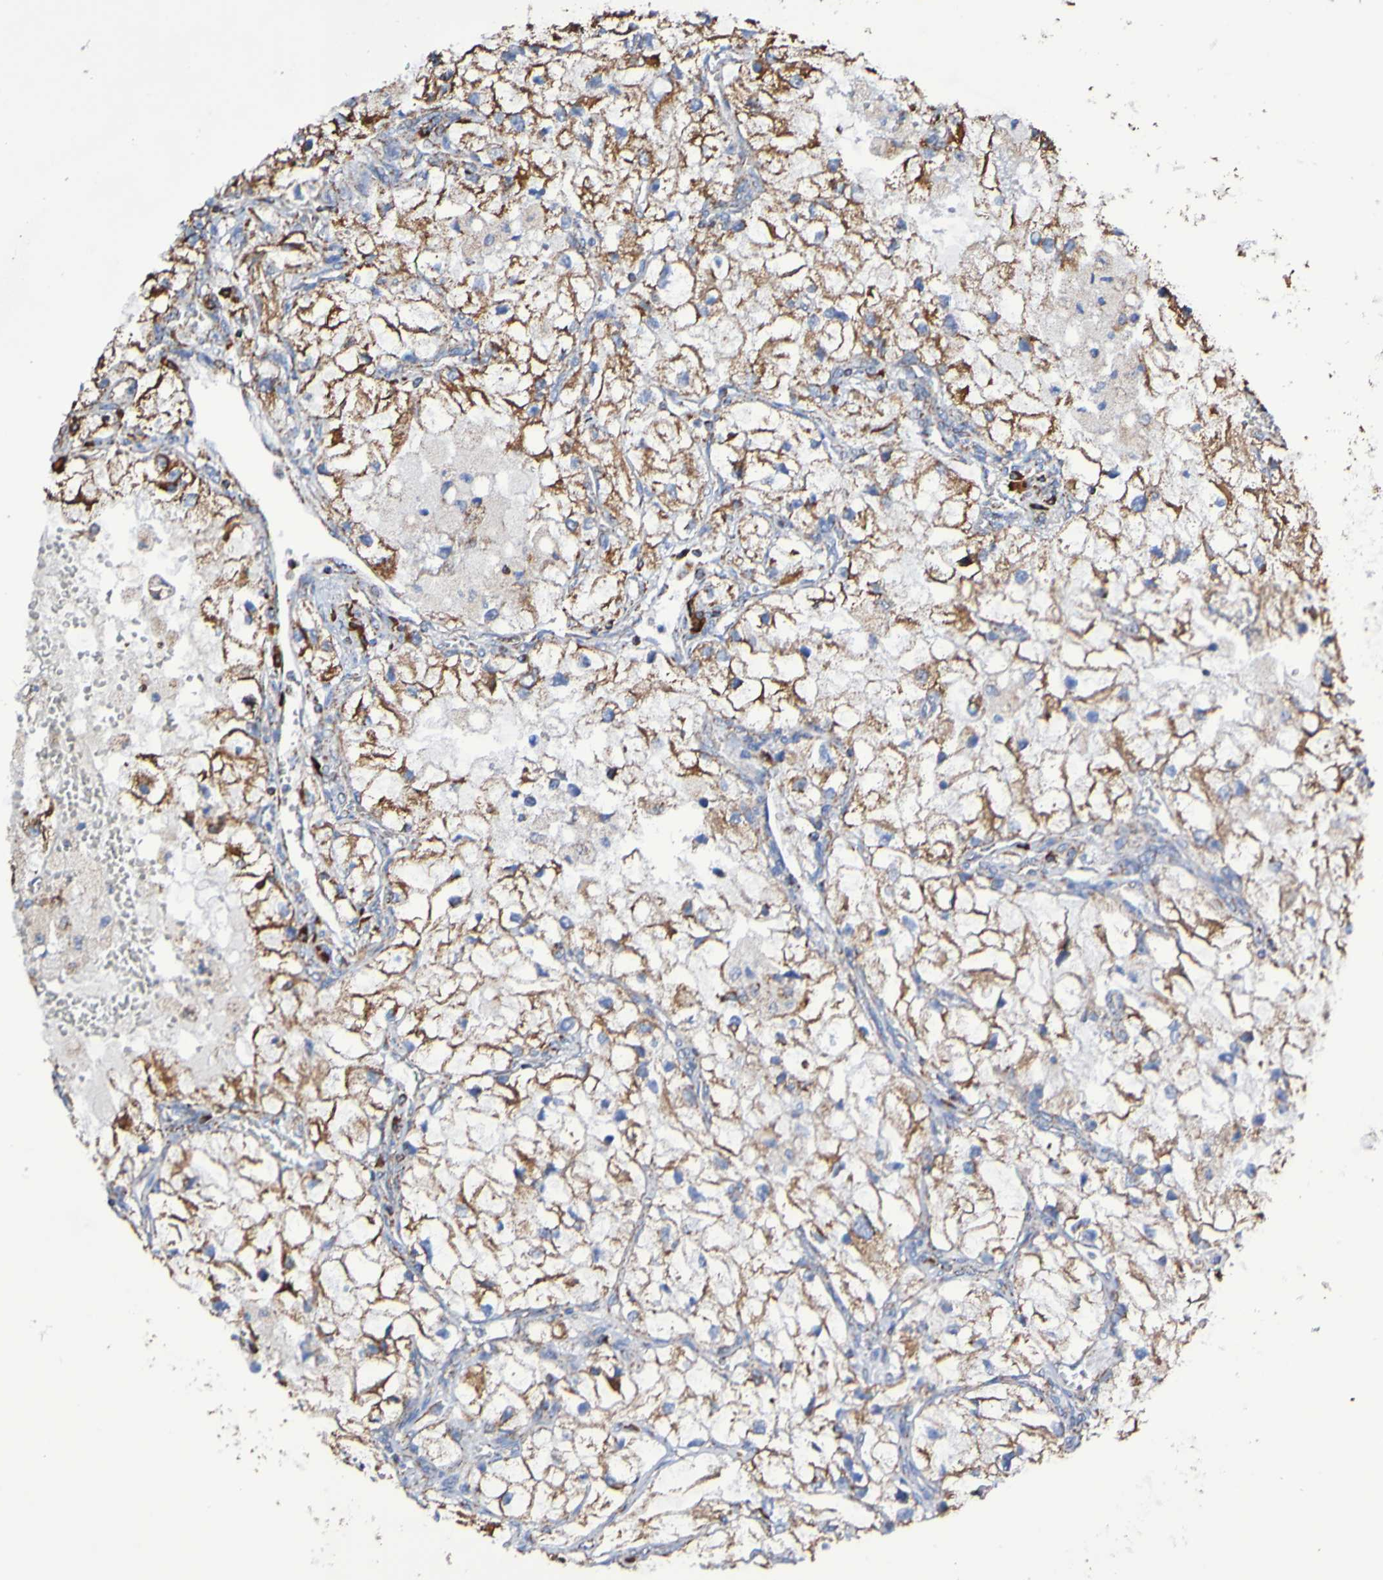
{"staining": {"intensity": "moderate", "quantity": ">75%", "location": "cytoplasmic/membranous"}, "tissue": "renal cancer", "cell_type": "Tumor cells", "image_type": "cancer", "snomed": [{"axis": "morphology", "description": "Adenocarcinoma, NOS"}, {"axis": "topography", "description": "Kidney"}], "caption": "Adenocarcinoma (renal) tissue exhibits moderate cytoplasmic/membranous expression in about >75% of tumor cells, visualized by immunohistochemistry.", "gene": "IL18R1", "patient": {"sex": "female", "age": 70}}